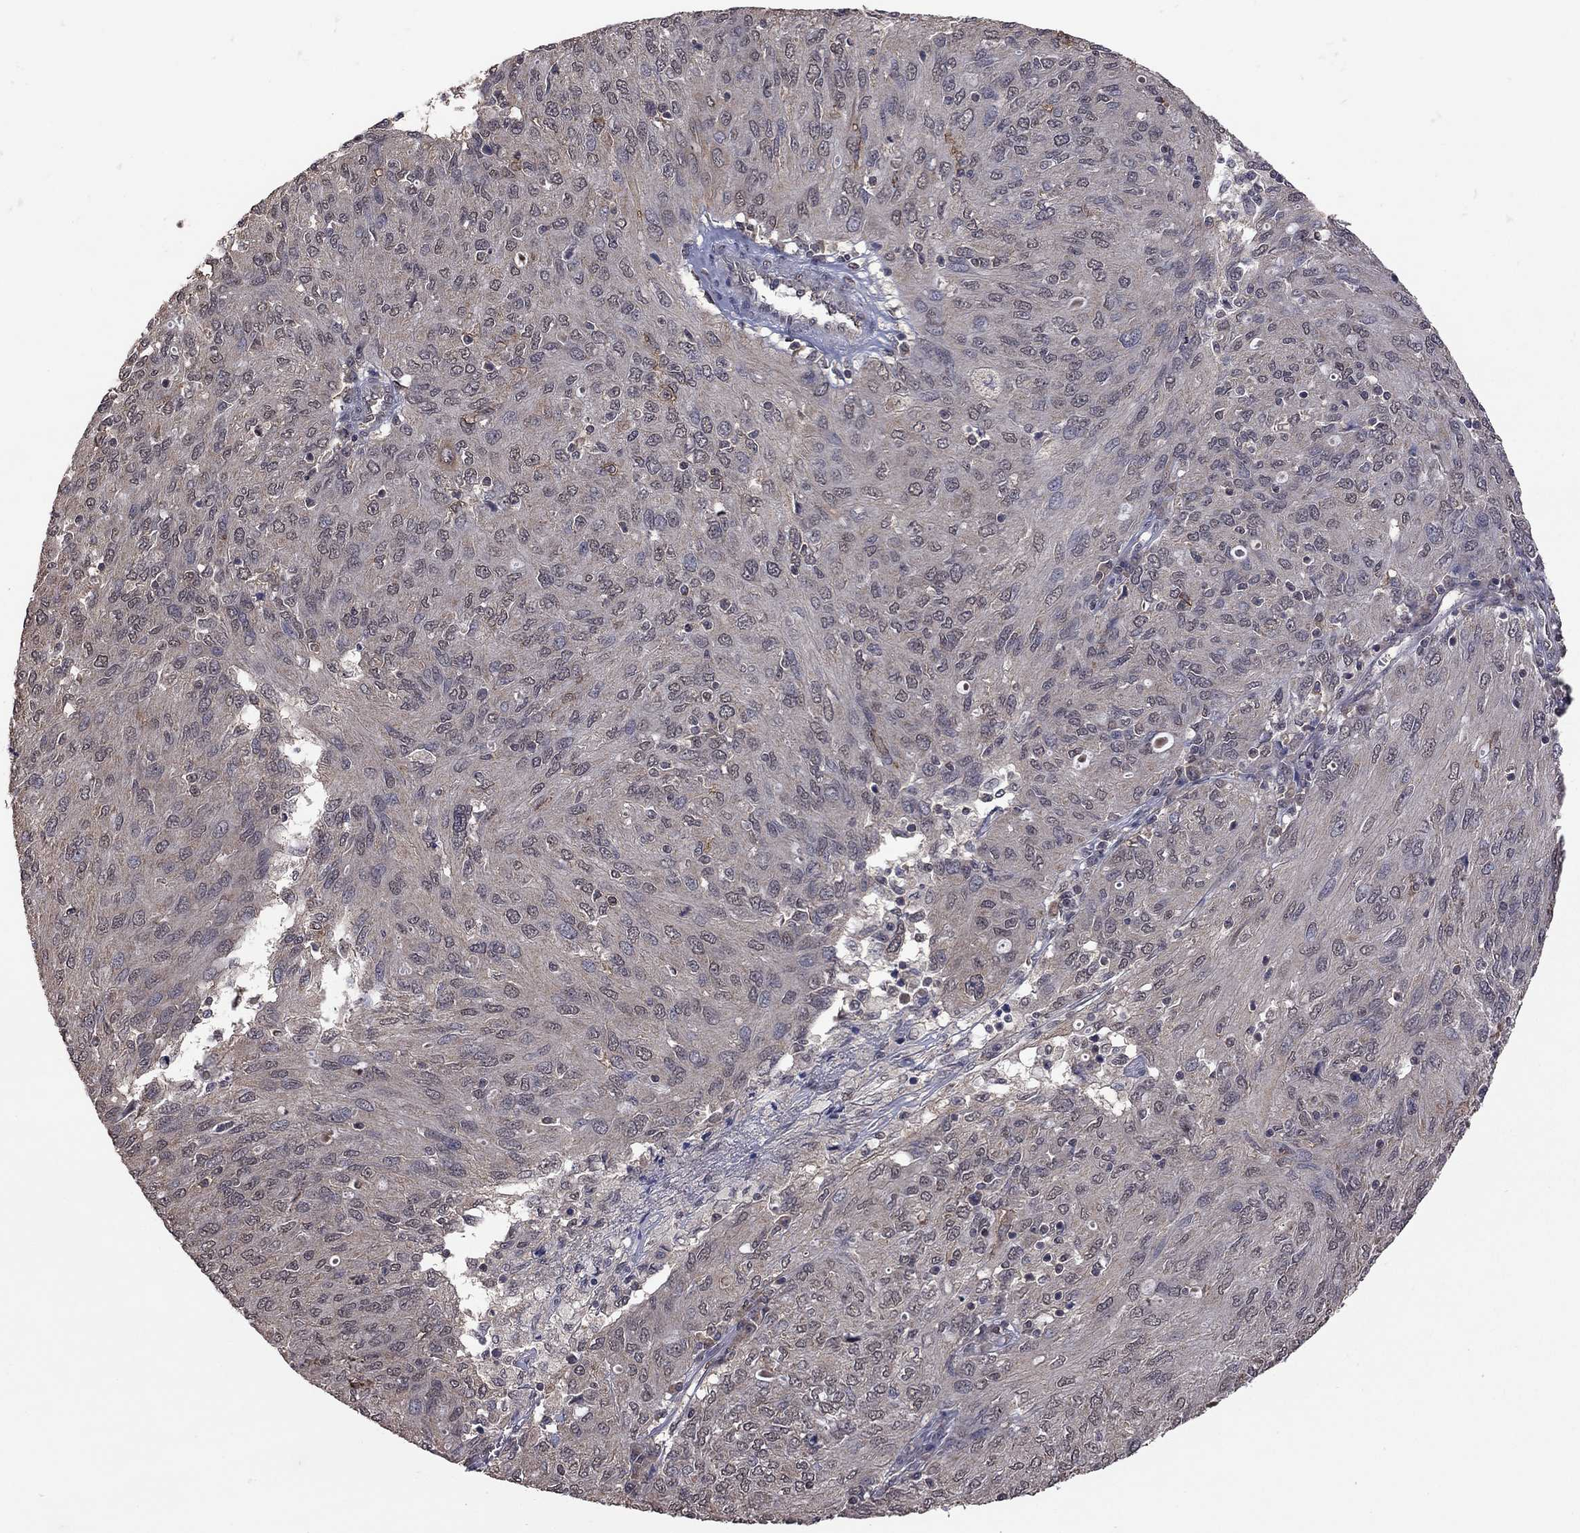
{"staining": {"intensity": "negative", "quantity": "none", "location": "none"}, "tissue": "ovarian cancer", "cell_type": "Tumor cells", "image_type": "cancer", "snomed": [{"axis": "morphology", "description": "Carcinoma, endometroid"}, {"axis": "topography", "description": "Ovary"}], "caption": "This is an immunohistochemistry histopathology image of human ovarian cancer. There is no positivity in tumor cells.", "gene": "TSNARE1", "patient": {"sex": "female", "age": 50}}